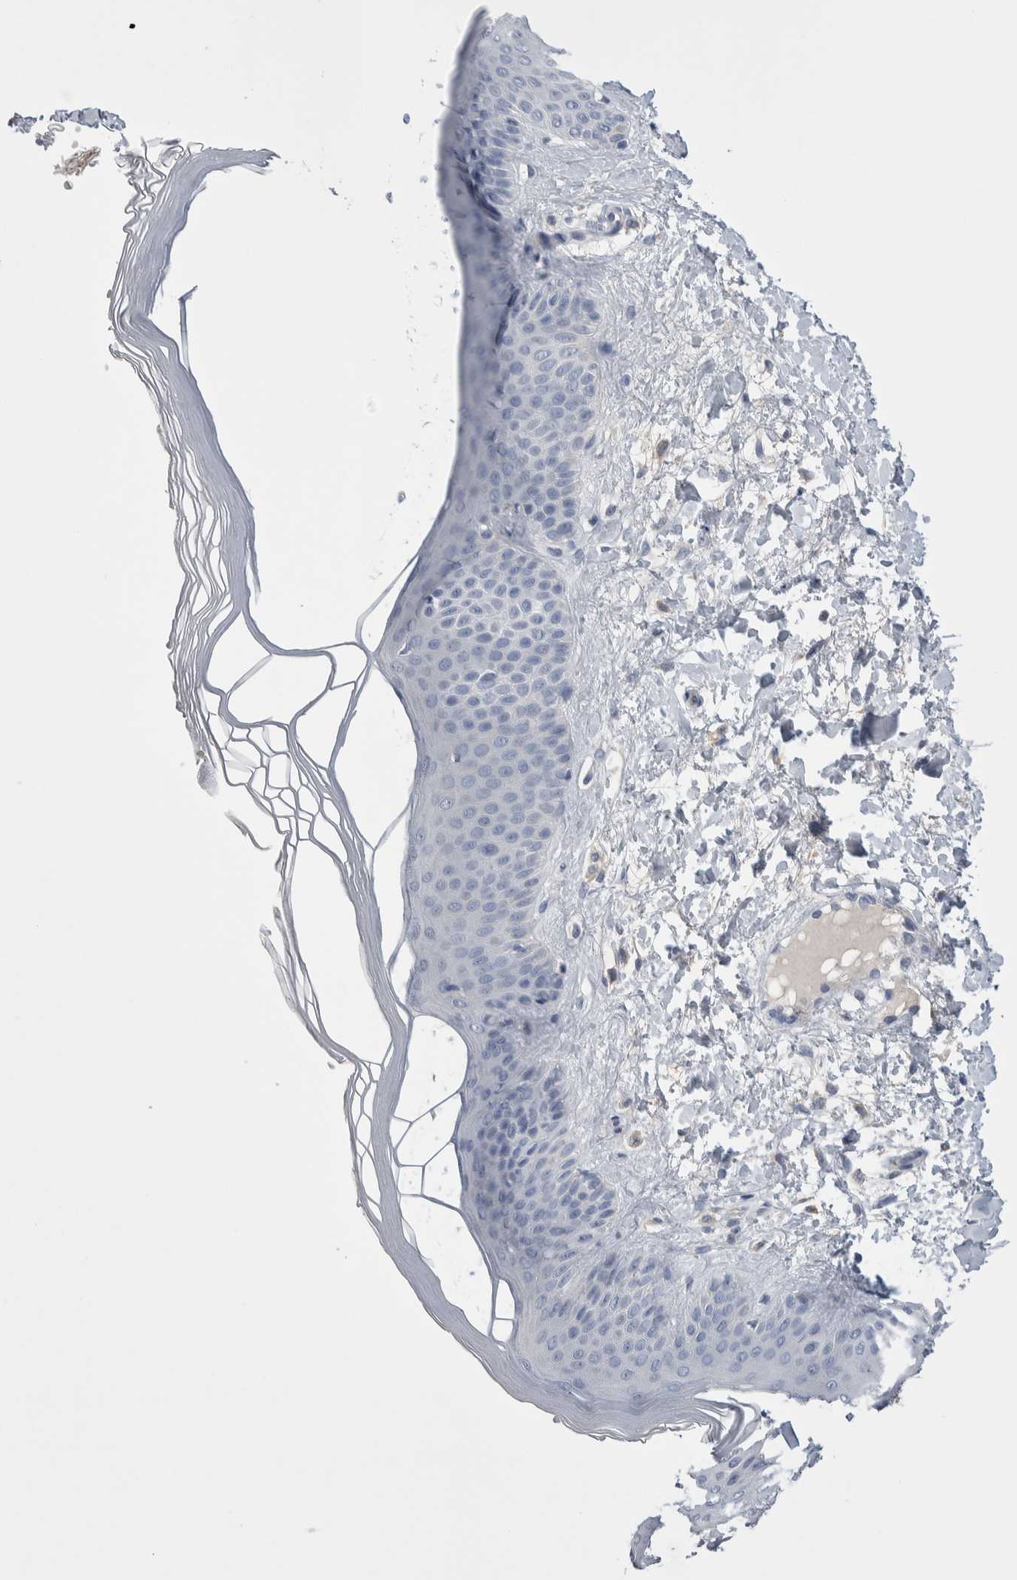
{"staining": {"intensity": "negative", "quantity": "none", "location": "none"}, "tissue": "skin", "cell_type": "Fibroblasts", "image_type": "normal", "snomed": [{"axis": "morphology", "description": "Normal tissue, NOS"}, {"axis": "morphology", "description": "Malignant melanoma, Metastatic site"}, {"axis": "topography", "description": "Skin"}], "caption": "DAB (3,3'-diaminobenzidine) immunohistochemical staining of unremarkable skin demonstrates no significant expression in fibroblasts.", "gene": "CEP131", "patient": {"sex": "male", "age": 41}}